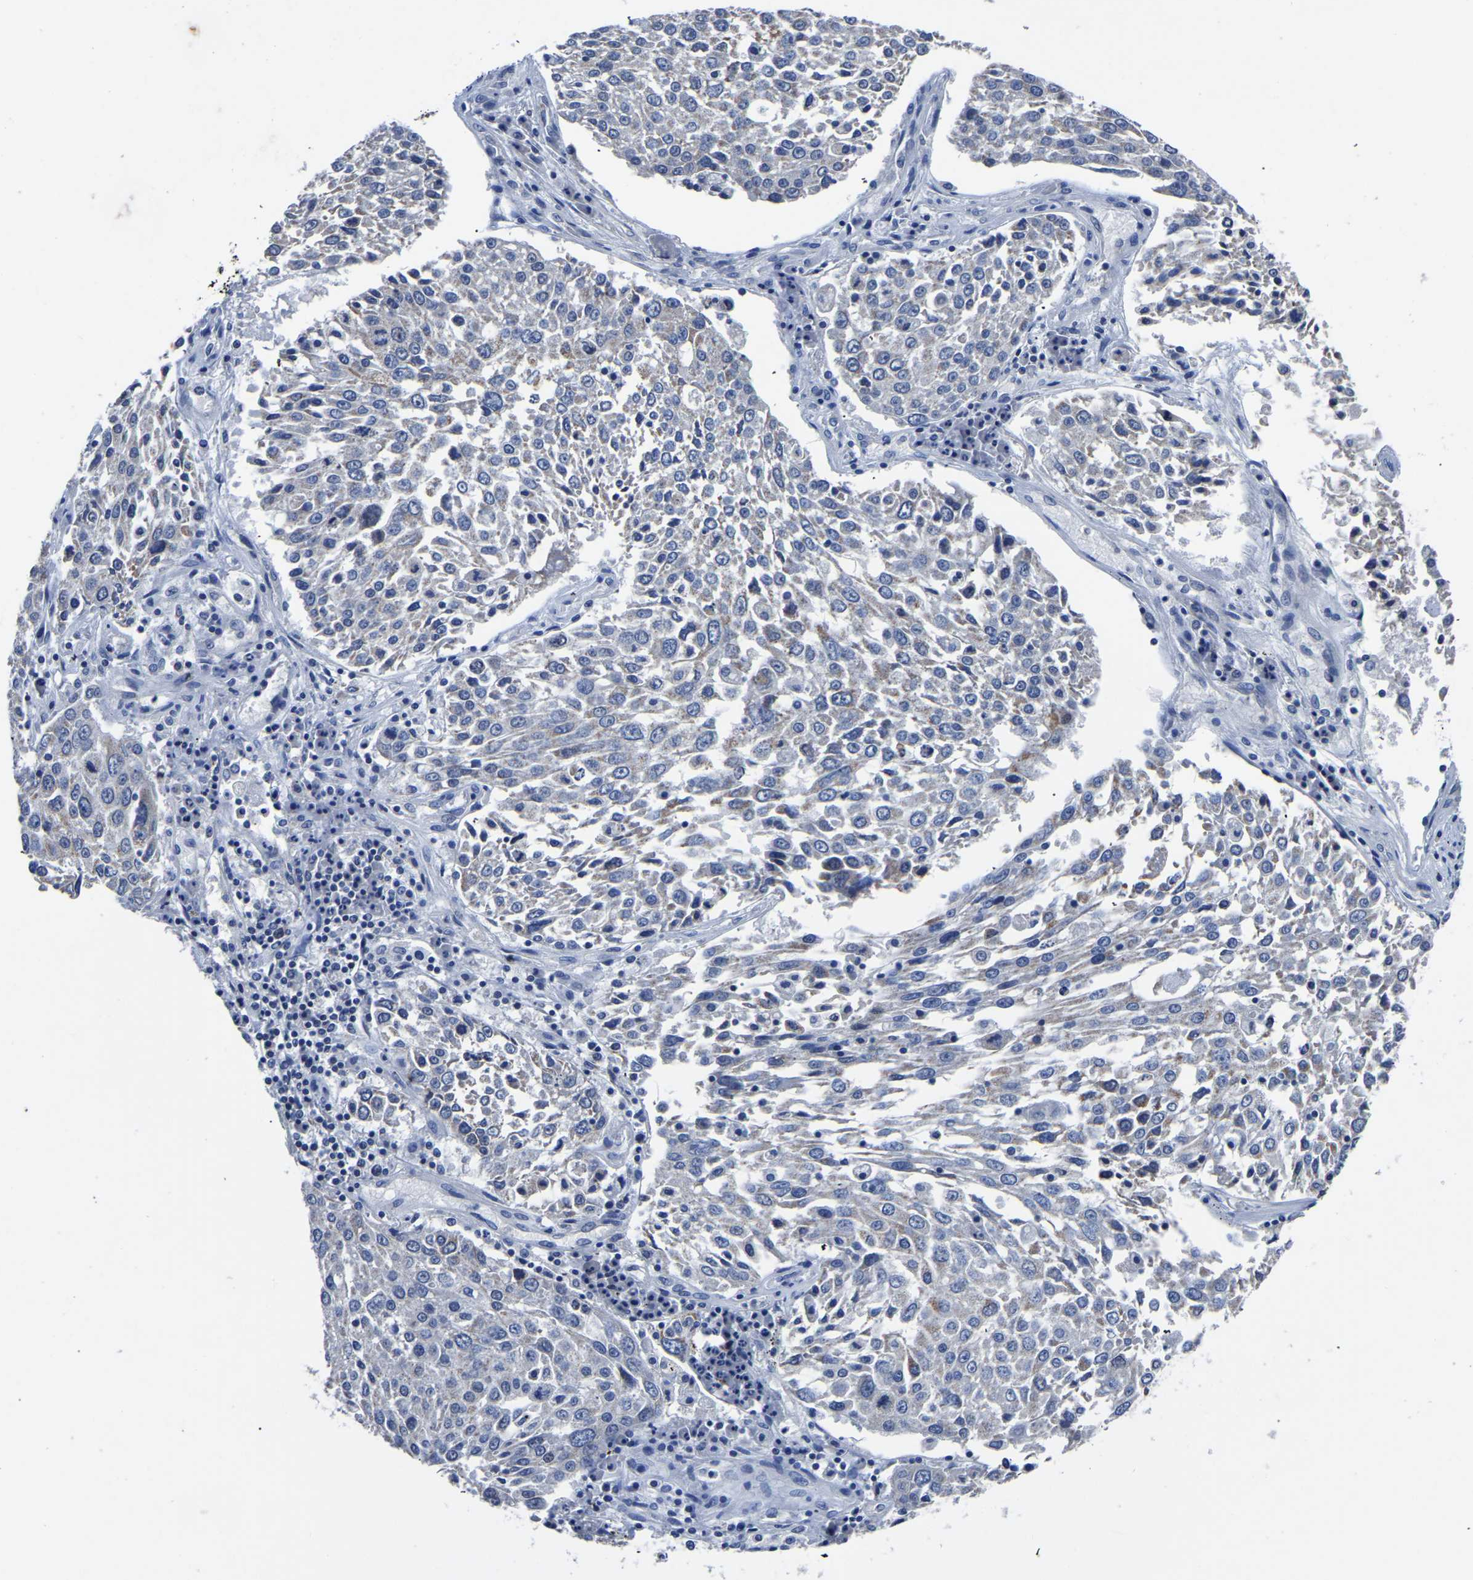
{"staining": {"intensity": "weak", "quantity": "<25%", "location": "cytoplasmic/membranous"}, "tissue": "lung cancer", "cell_type": "Tumor cells", "image_type": "cancer", "snomed": [{"axis": "morphology", "description": "Squamous cell carcinoma, NOS"}, {"axis": "topography", "description": "Lung"}], "caption": "Image shows no protein expression in tumor cells of lung squamous cell carcinoma tissue. Nuclei are stained in blue.", "gene": "FGD5", "patient": {"sex": "male", "age": 65}}